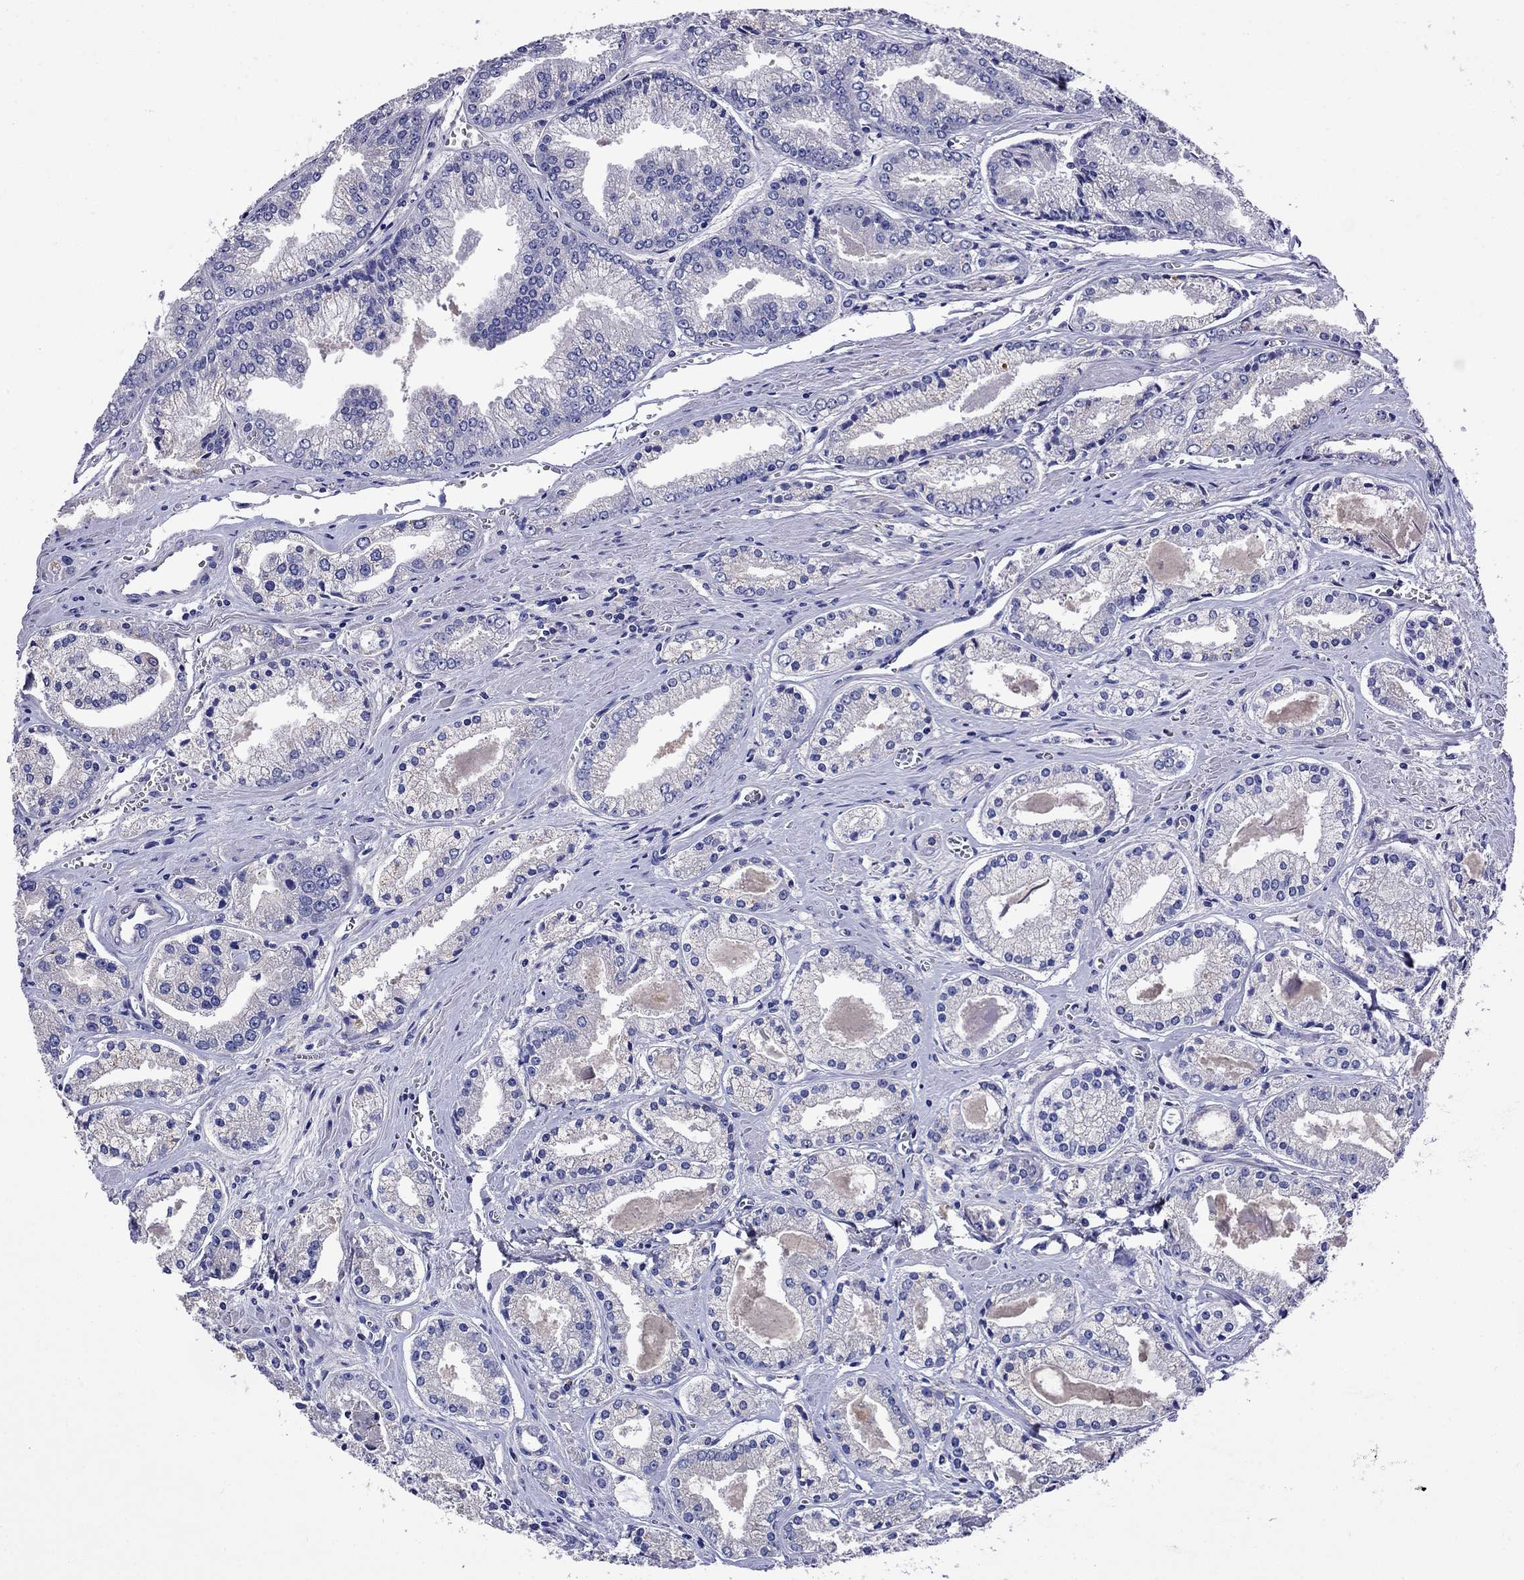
{"staining": {"intensity": "negative", "quantity": "none", "location": "none"}, "tissue": "prostate cancer", "cell_type": "Tumor cells", "image_type": "cancer", "snomed": [{"axis": "morphology", "description": "Adenocarcinoma, NOS"}, {"axis": "topography", "description": "Prostate"}], "caption": "The histopathology image reveals no significant staining in tumor cells of adenocarcinoma (prostate).", "gene": "SCG2", "patient": {"sex": "male", "age": 72}}